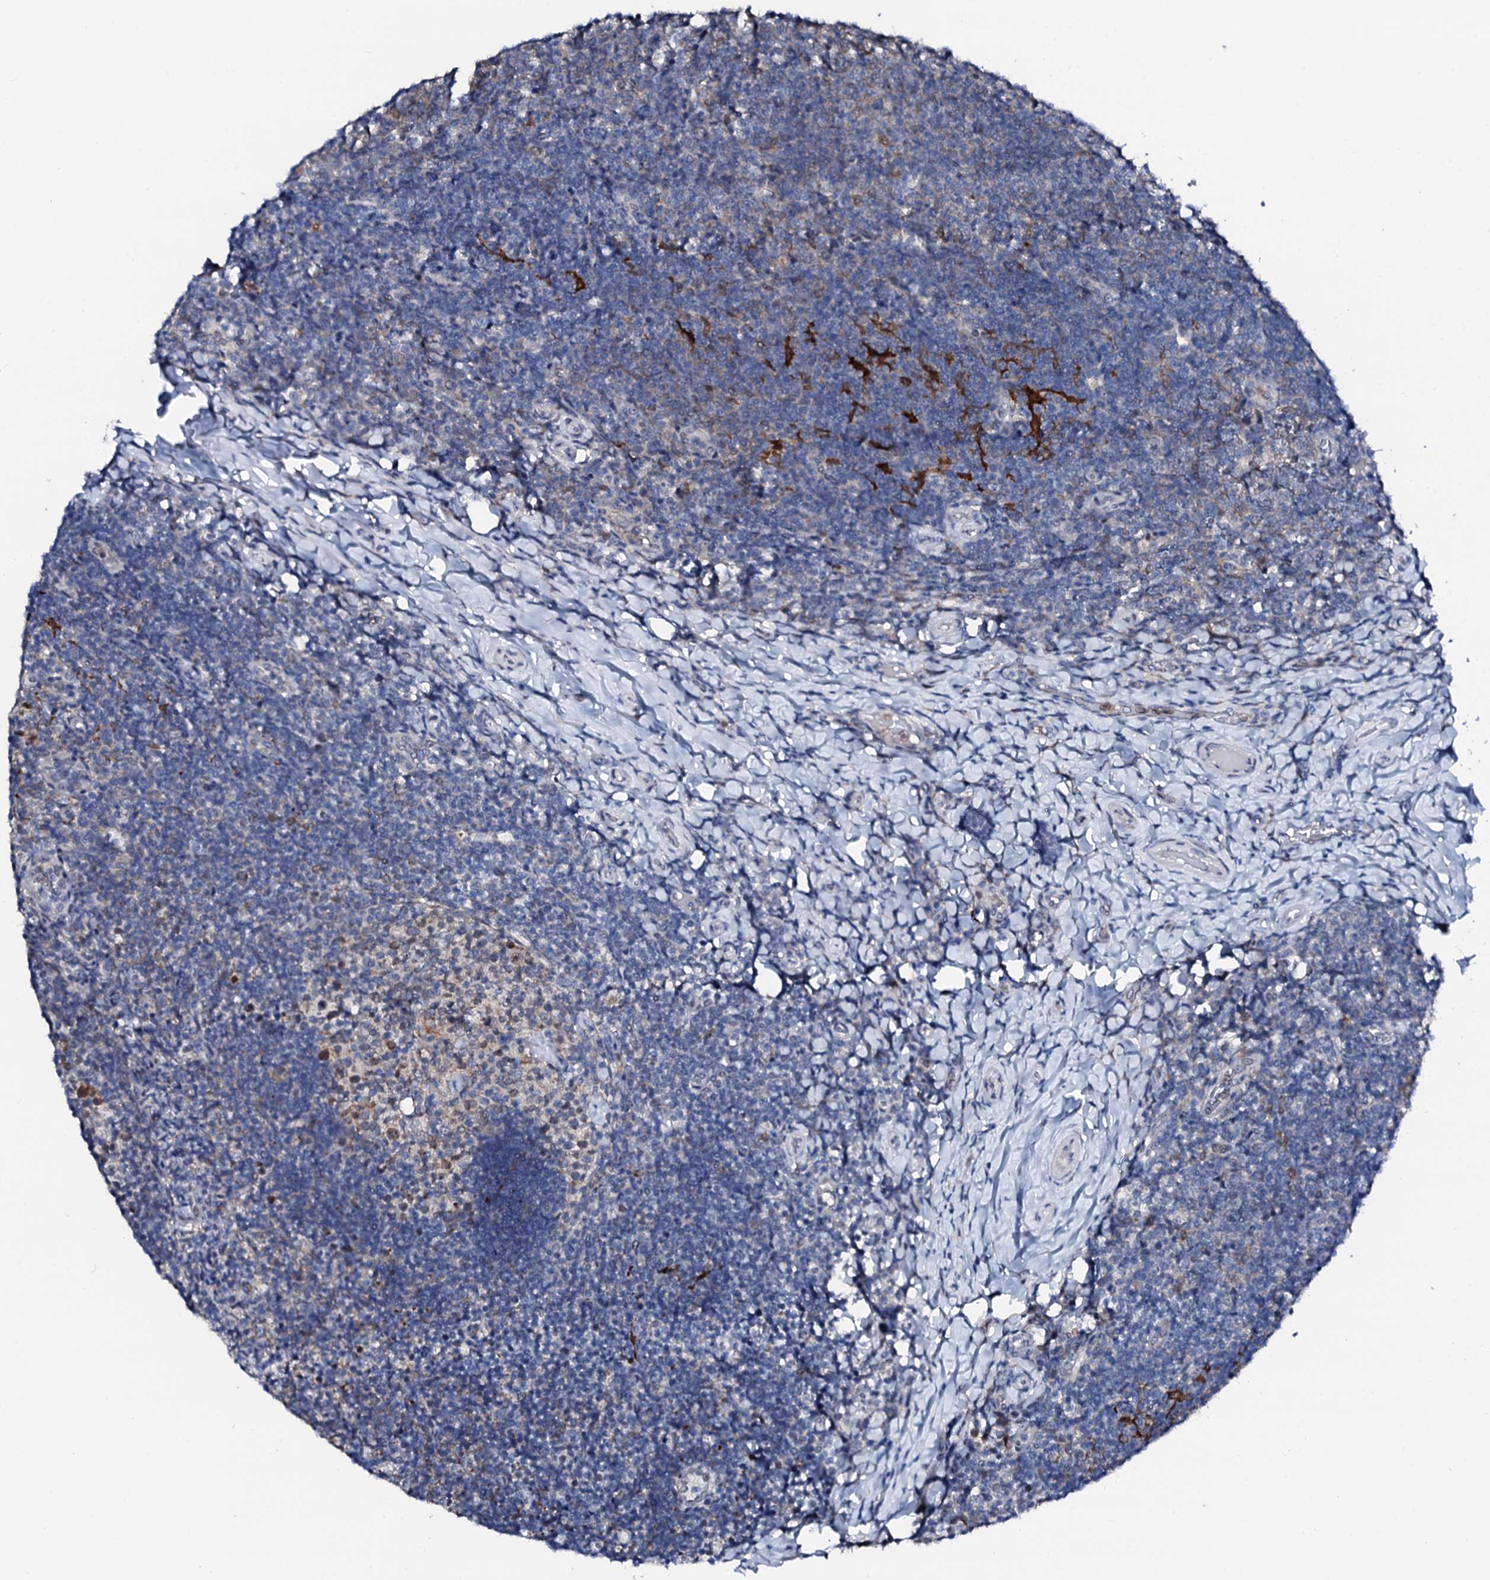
{"staining": {"intensity": "moderate", "quantity": "<25%", "location": "cytoplasmic/membranous"}, "tissue": "tonsil", "cell_type": "Germinal center cells", "image_type": "normal", "snomed": [{"axis": "morphology", "description": "Normal tissue, NOS"}, {"axis": "topography", "description": "Tonsil"}], "caption": "Tonsil stained for a protein (brown) displays moderate cytoplasmic/membranous positive expression in approximately <25% of germinal center cells.", "gene": "TRAFD1", "patient": {"sex": "female", "age": 10}}